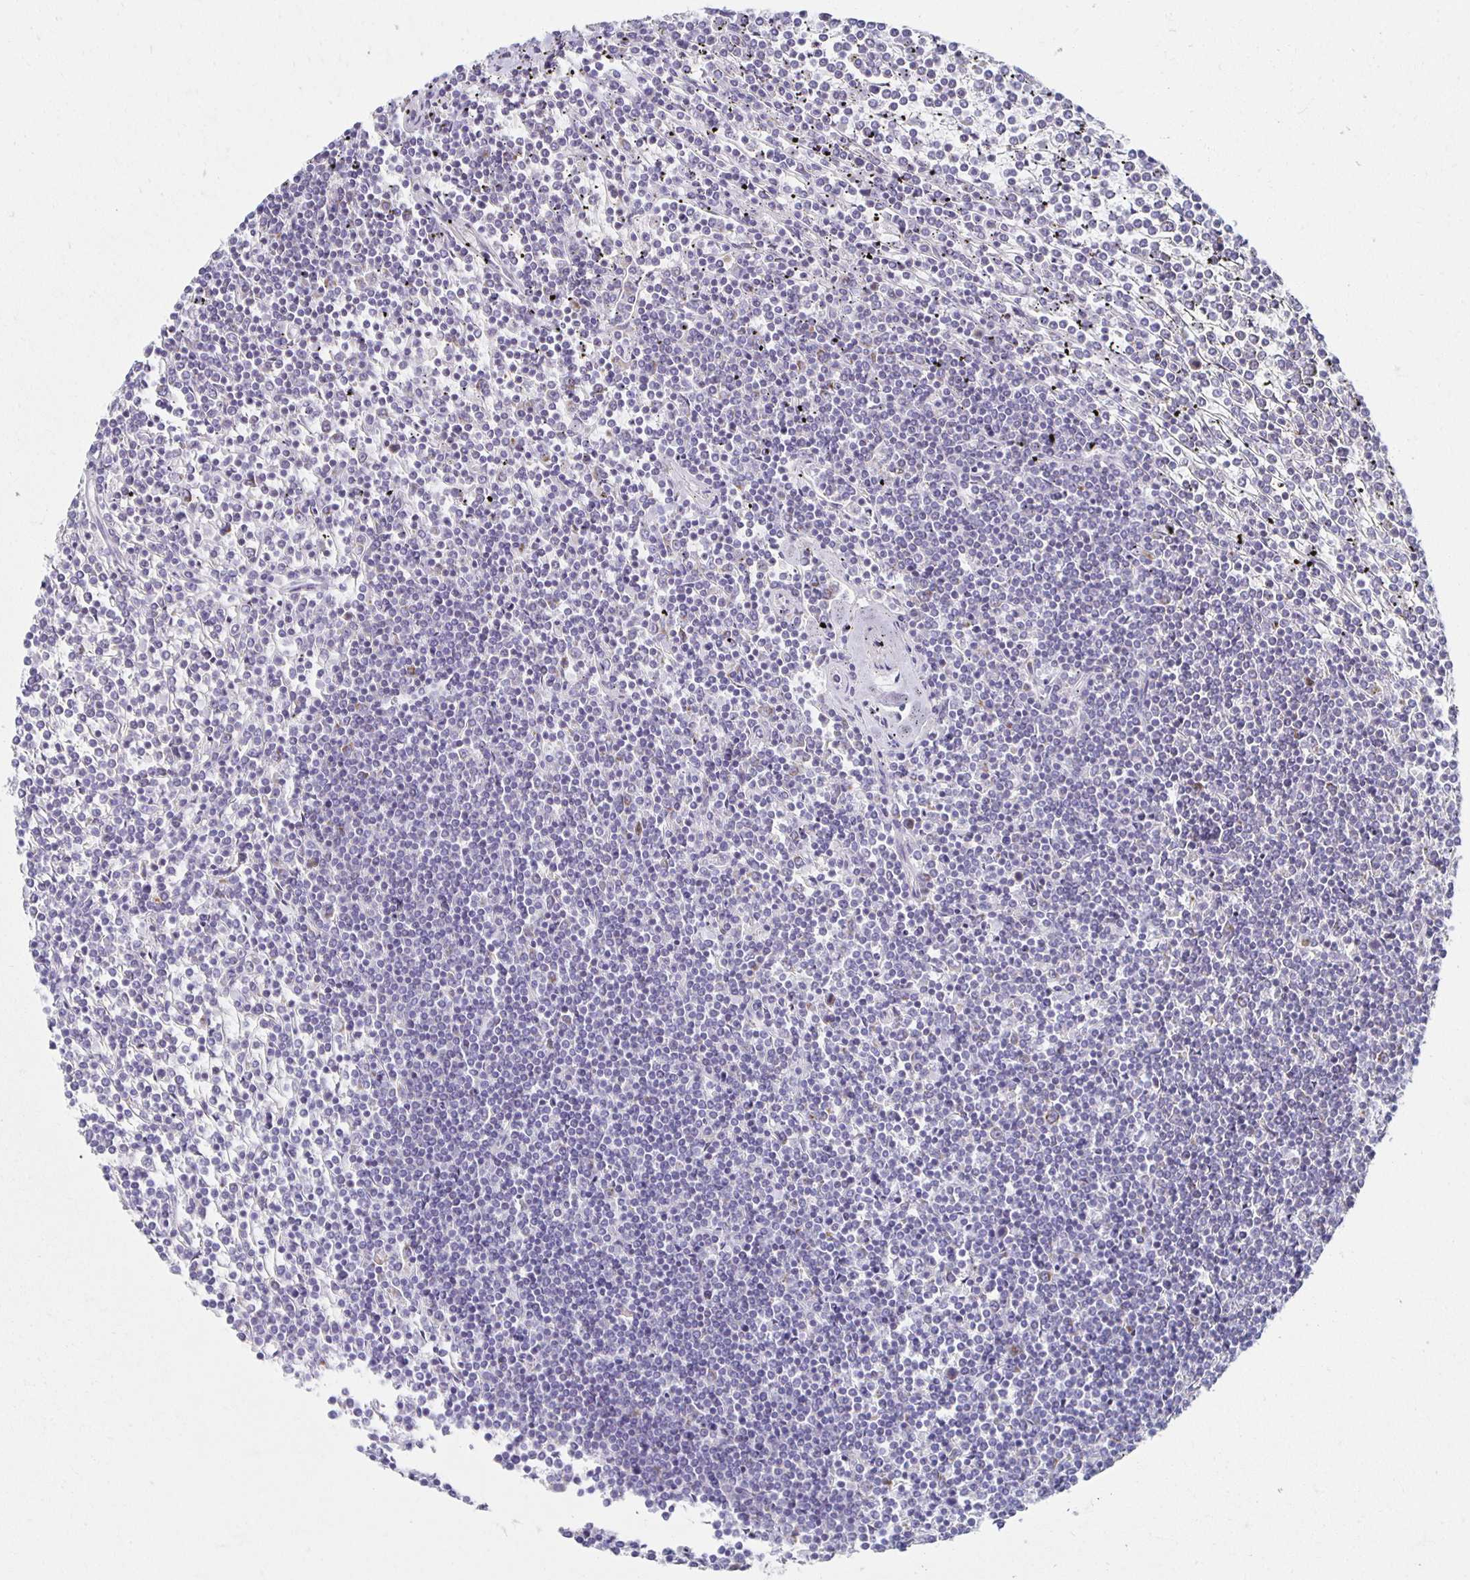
{"staining": {"intensity": "negative", "quantity": "none", "location": "none"}, "tissue": "lymphoma", "cell_type": "Tumor cells", "image_type": "cancer", "snomed": [{"axis": "morphology", "description": "Malignant lymphoma, non-Hodgkin's type, Low grade"}, {"axis": "topography", "description": "Spleen"}], "caption": "Protein analysis of lymphoma exhibits no significant expression in tumor cells.", "gene": "TEX44", "patient": {"sex": "female", "age": 19}}